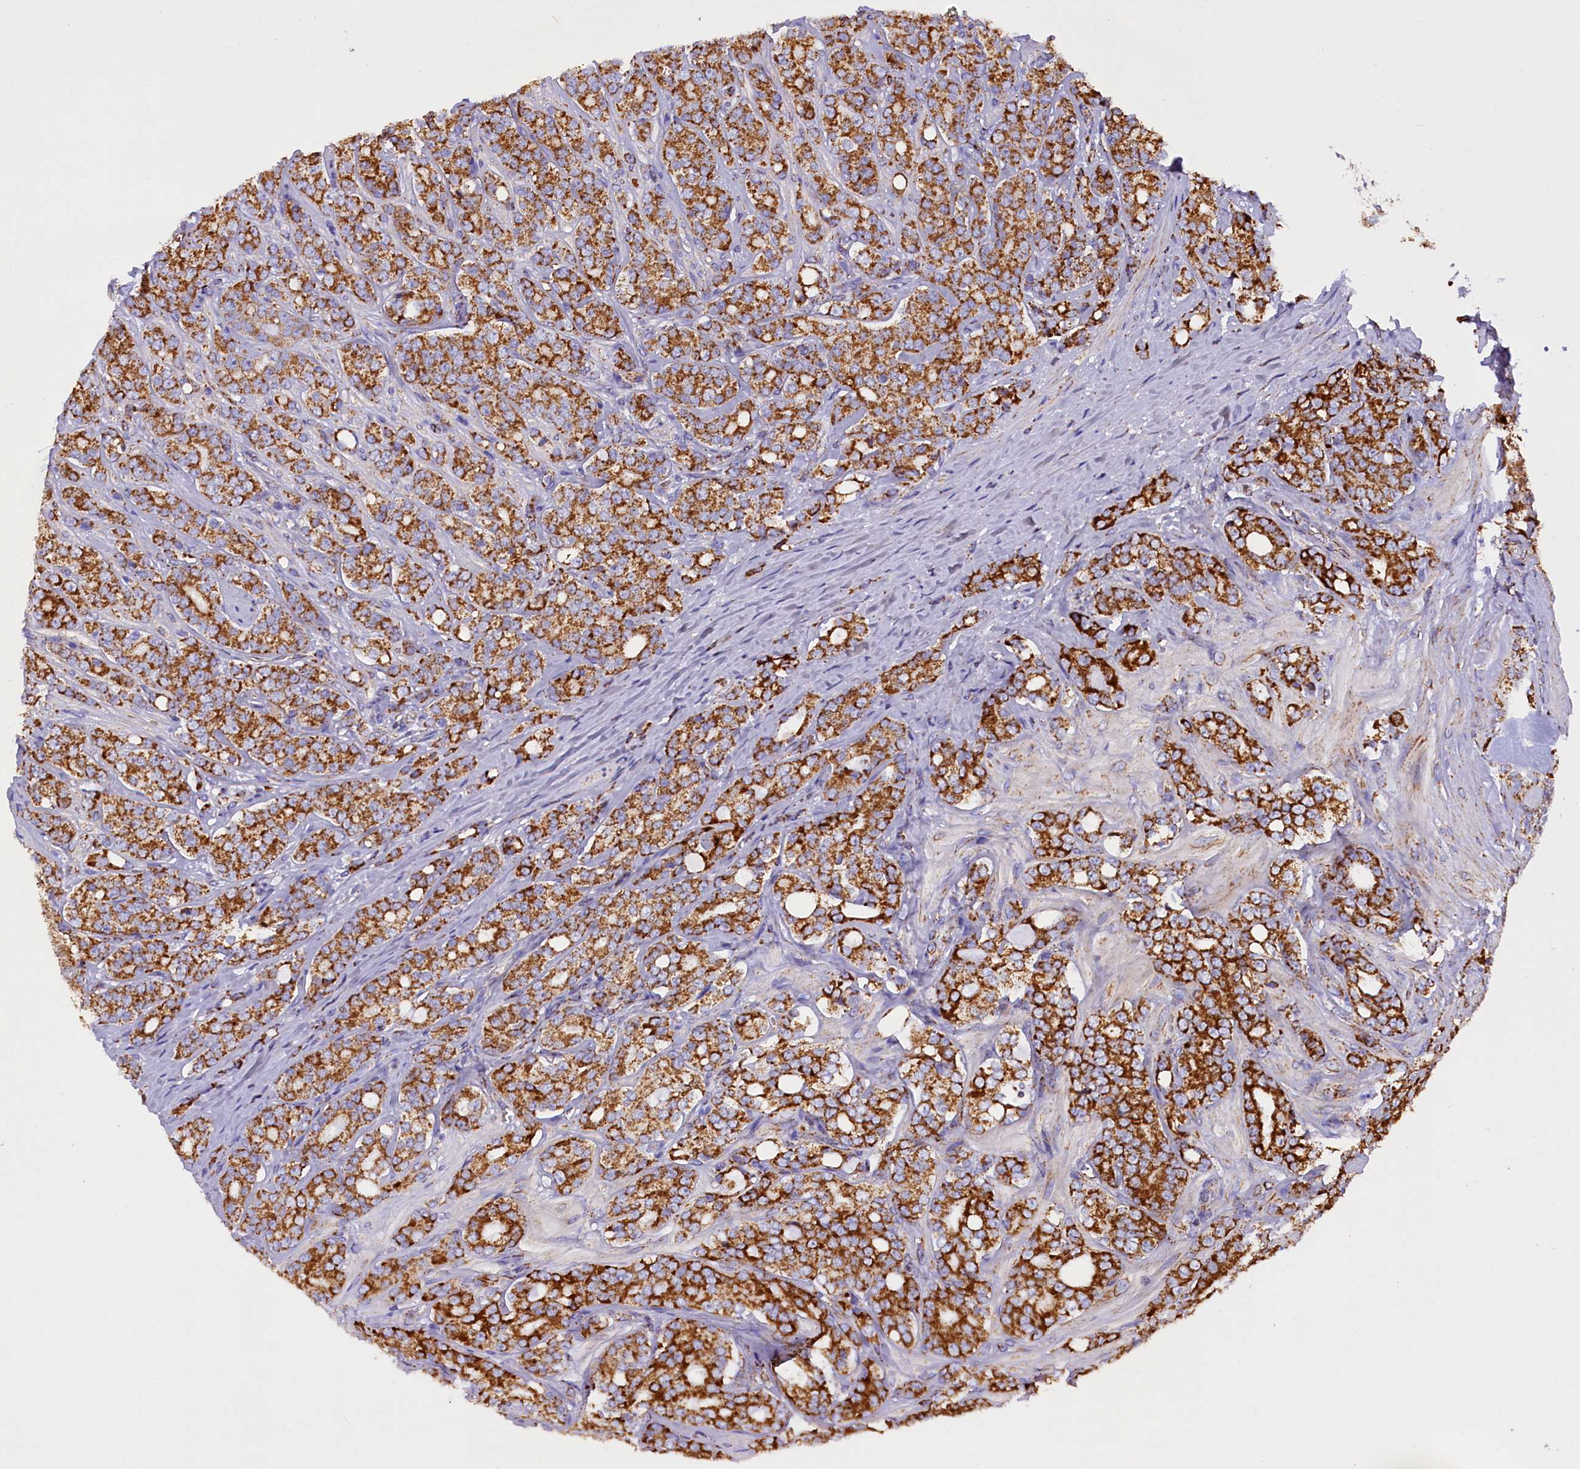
{"staining": {"intensity": "strong", "quantity": ">75%", "location": "cytoplasmic/membranous"}, "tissue": "prostate cancer", "cell_type": "Tumor cells", "image_type": "cancer", "snomed": [{"axis": "morphology", "description": "Adenocarcinoma, High grade"}, {"axis": "topography", "description": "Prostate"}], "caption": "High-grade adenocarcinoma (prostate) tissue demonstrates strong cytoplasmic/membranous expression in approximately >75% of tumor cells", "gene": "SLC39A3", "patient": {"sex": "male", "age": 62}}